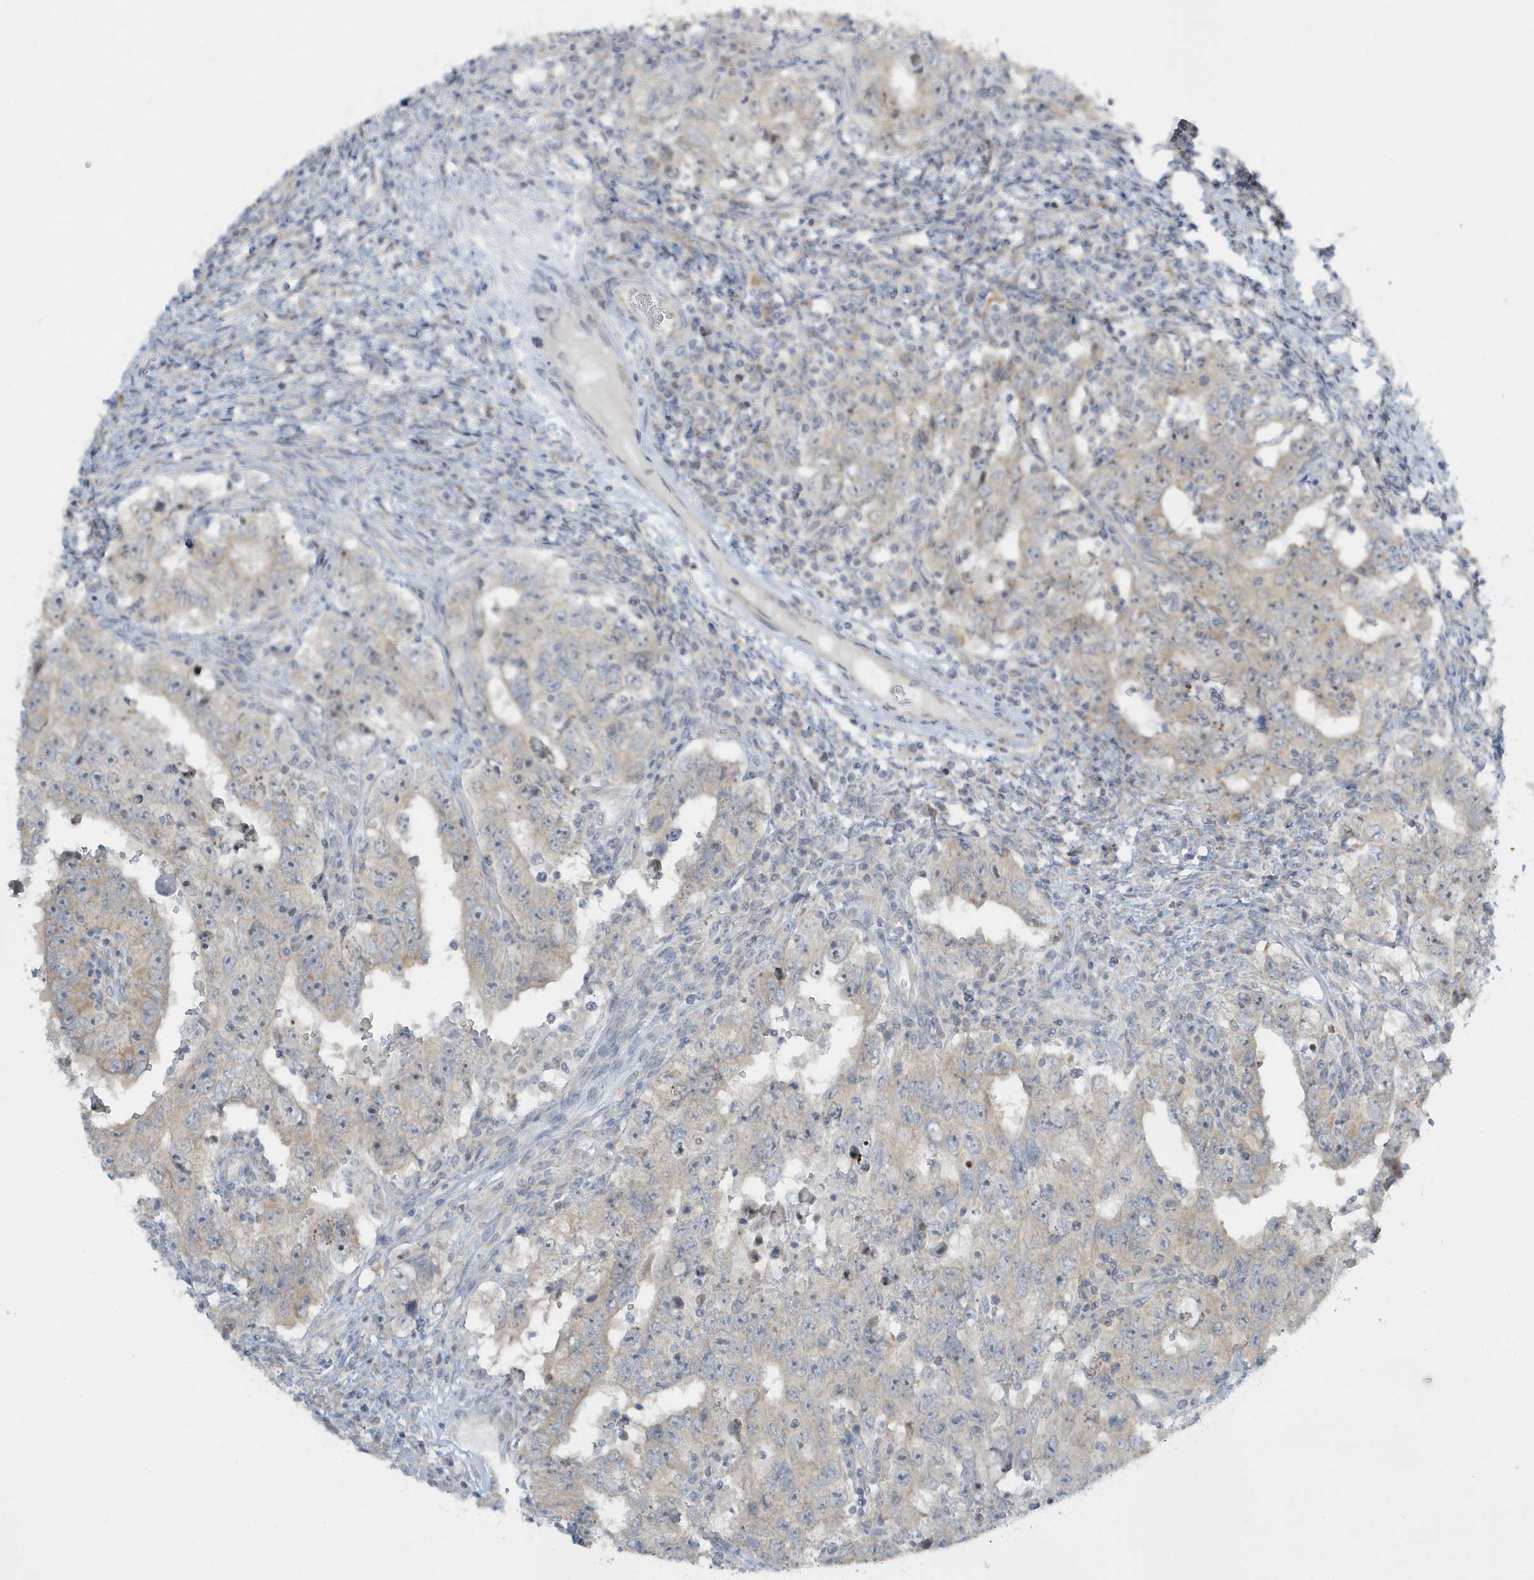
{"staining": {"intensity": "weak", "quantity": "<25%", "location": "cytoplasmic/membranous"}, "tissue": "testis cancer", "cell_type": "Tumor cells", "image_type": "cancer", "snomed": [{"axis": "morphology", "description": "Carcinoma, Embryonal, NOS"}, {"axis": "topography", "description": "Testis"}], "caption": "There is no significant expression in tumor cells of testis embryonal carcinoma.", "gene": "SCN3A", "patient": {"sex": "male", "age": 26}}